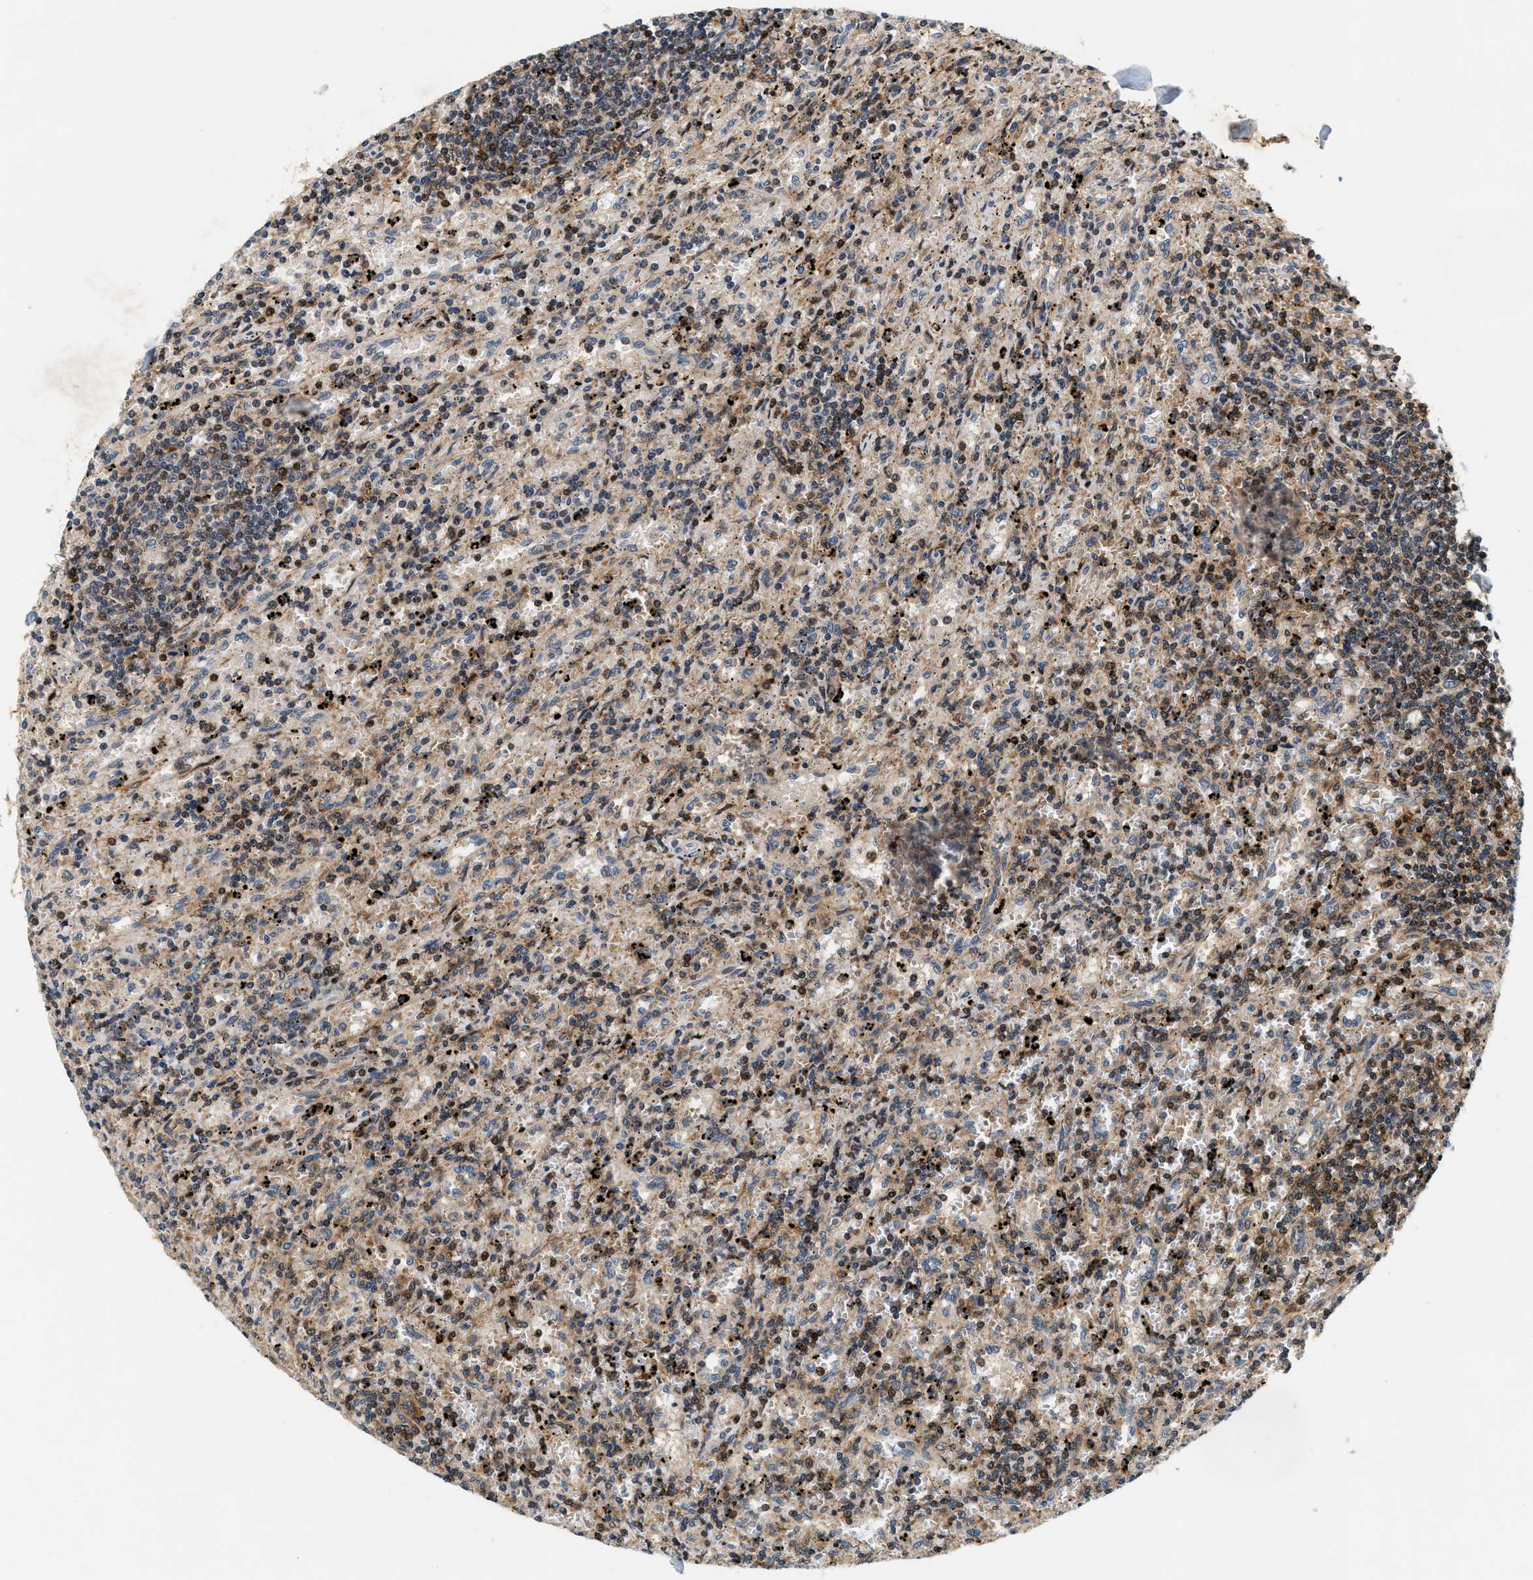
{"staining": {"intensity": "moderate", "quantity": "25%-75%", "location": "cytoplasmic/membranous,nuclear"}, "tissue": "lymphoma", "cell_type": "Tumor cells", "image_type": "cancer", "snomed": [{"axis": "morphology", "description": "Malignant lymphoma, non-Hodgkin's type, Low grade"}, {"axis": "topography", "description": "Spleen"}], "caption": "Low-grade malignant lymphoma, non-Hodgkin's type stained with a brown dye displays moderate cytoplasmic/membranous and nuclear positive staining in approximately 25%-75% of tumor cells.", "gene": "SAMD9", "patient": {"sex": "male", "age": 76}}